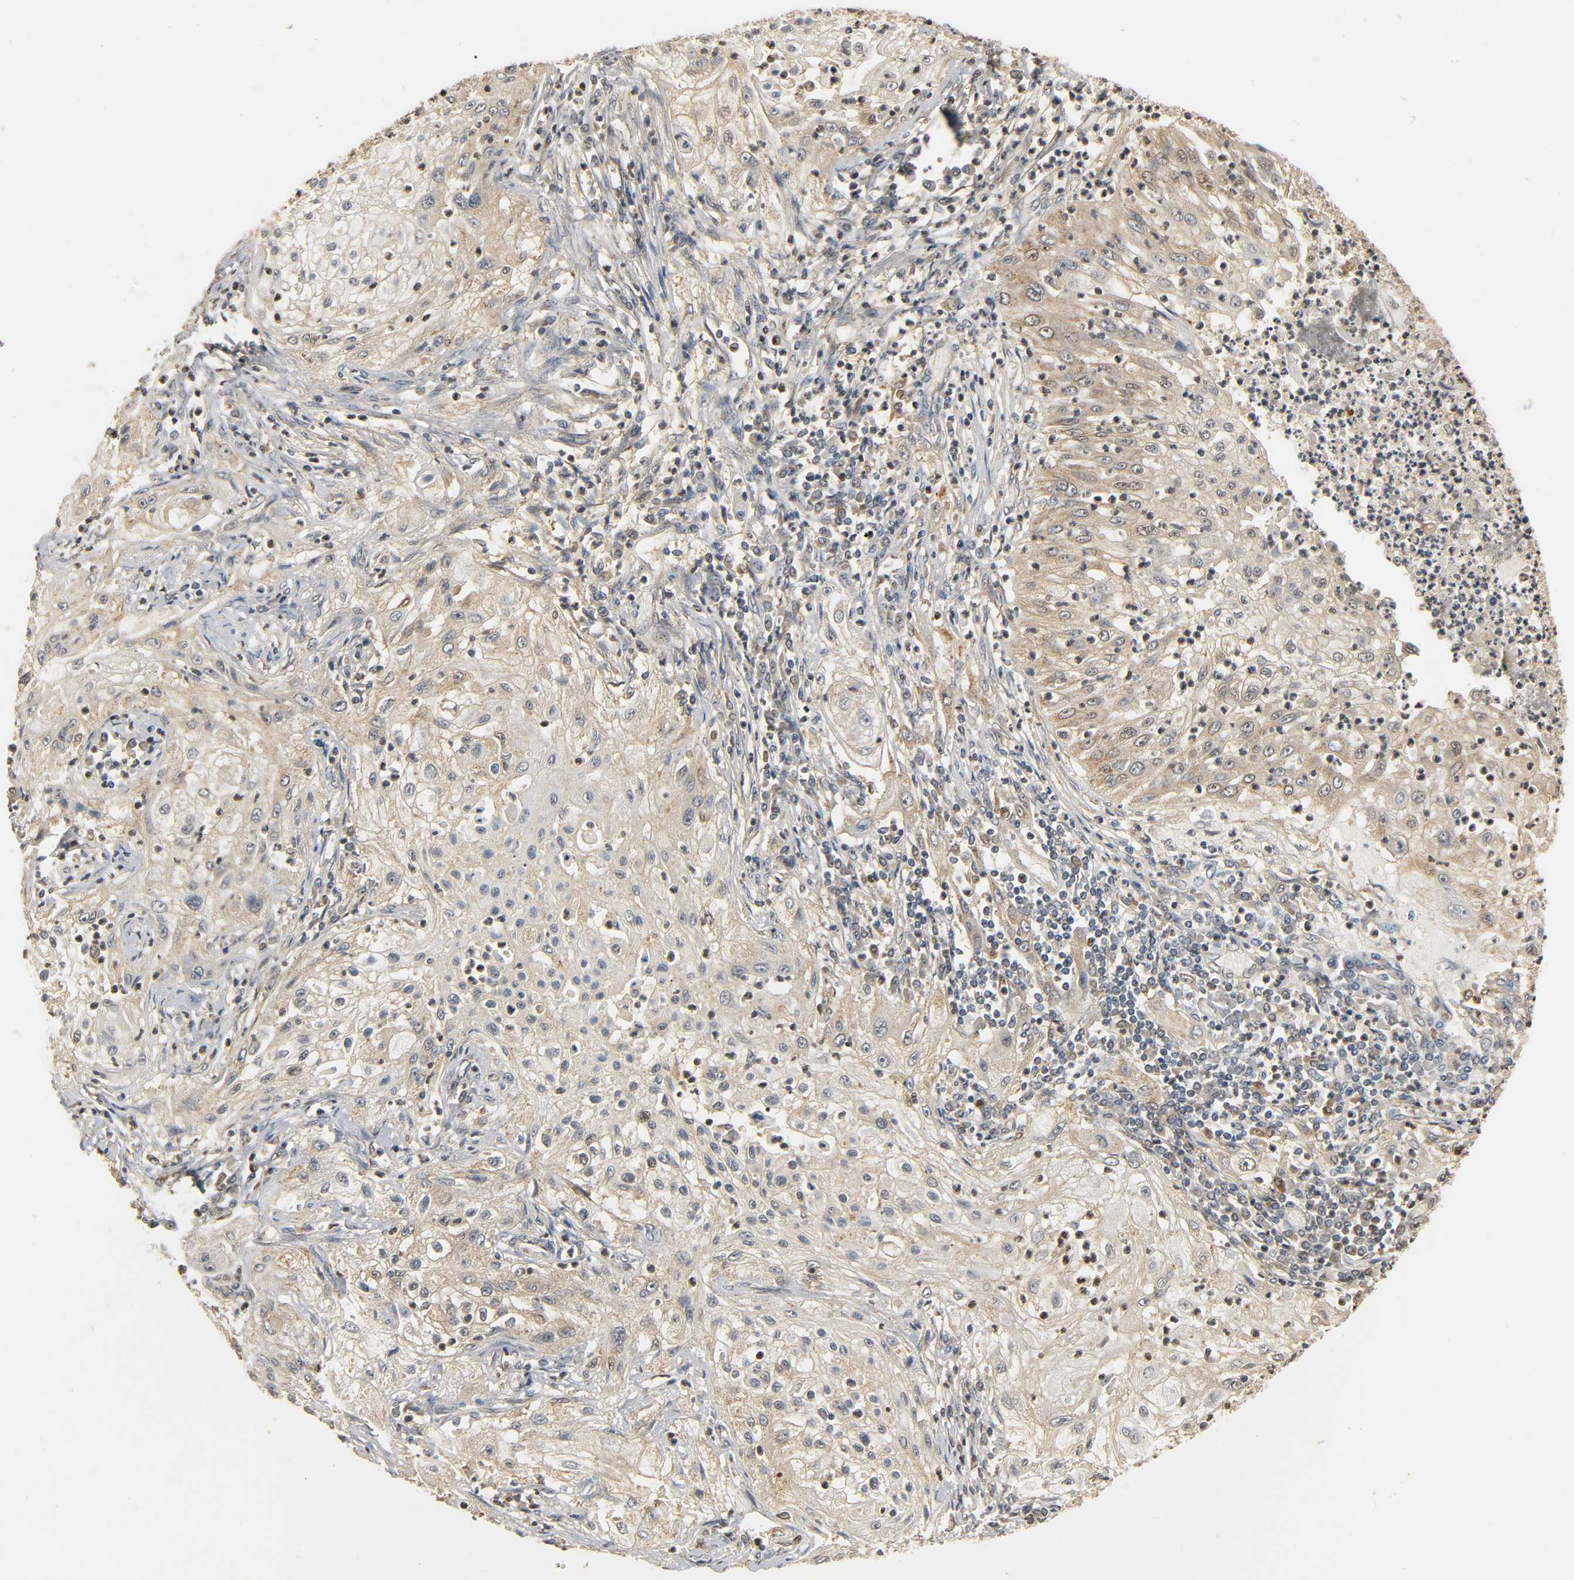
{"staining": {"intensity": "weak", "quantity": ">75%", "location": "cytoplasmic/membranous"}, "tissue": "lung cancer", "cell_type": "Tumor cells", "image_type": "cancer", "snomed": [{"axis": "morphology", "description": "Inflammation, NOS"}, {"axis": "morphology", "description": "Squamous cell carcinoma, NOS"}, {"axis": "topography", "description": "Lymph node"}, {"axis": "topography", "description": "Soft tissue"}, {"axis": "topography", "description": "Lung"}], "caption": "A photomicrograph showing weak cytoplasmic/membranous positivity in approximately >75% of tumor cells in lung cancer, as visualized by brown immunohistochemical staining.", "gene": "ZFPM2", "patient": {"sex": "male", "age": 66}}